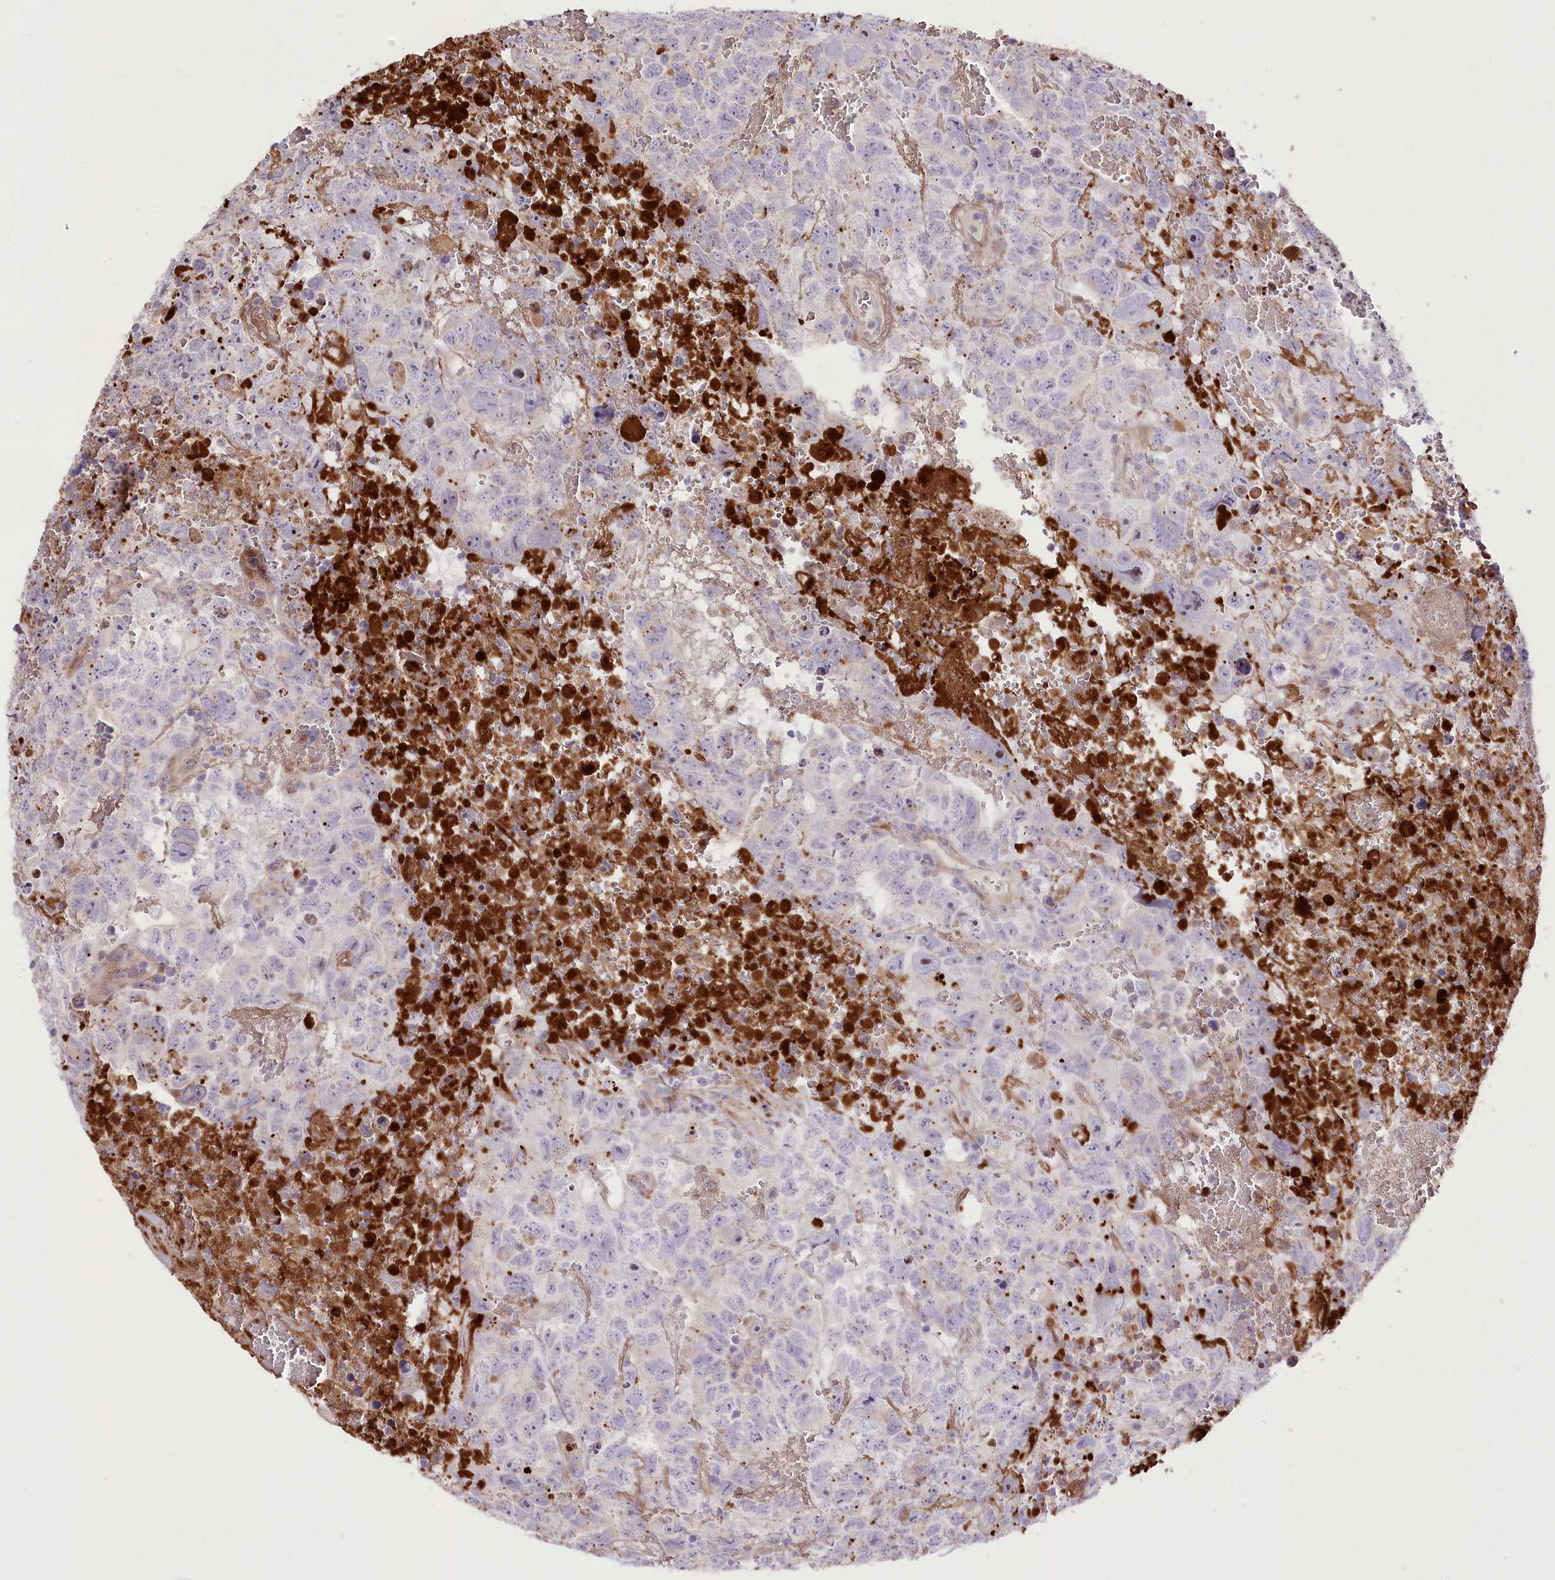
{"staining": {"intensity": "negative", "quantity": "none", "location": "none"}, "tissue": "testis cancer", "cell_type": "Tumor cells", "image_type": "cancer", "snomed": [{"axis": "morphology", "description": "Carcinoma, Embryonal, NOS"}, {"axis": "topography", "description": "Testis"}], "caption": "A photomicrograph of human testis embryonal carcinoma is negative for staining in tumor cells. (DAB immunohistochemistry, high magnification).", "gene": "RNF24", "patient": {"sex": "male", "age": 45}}